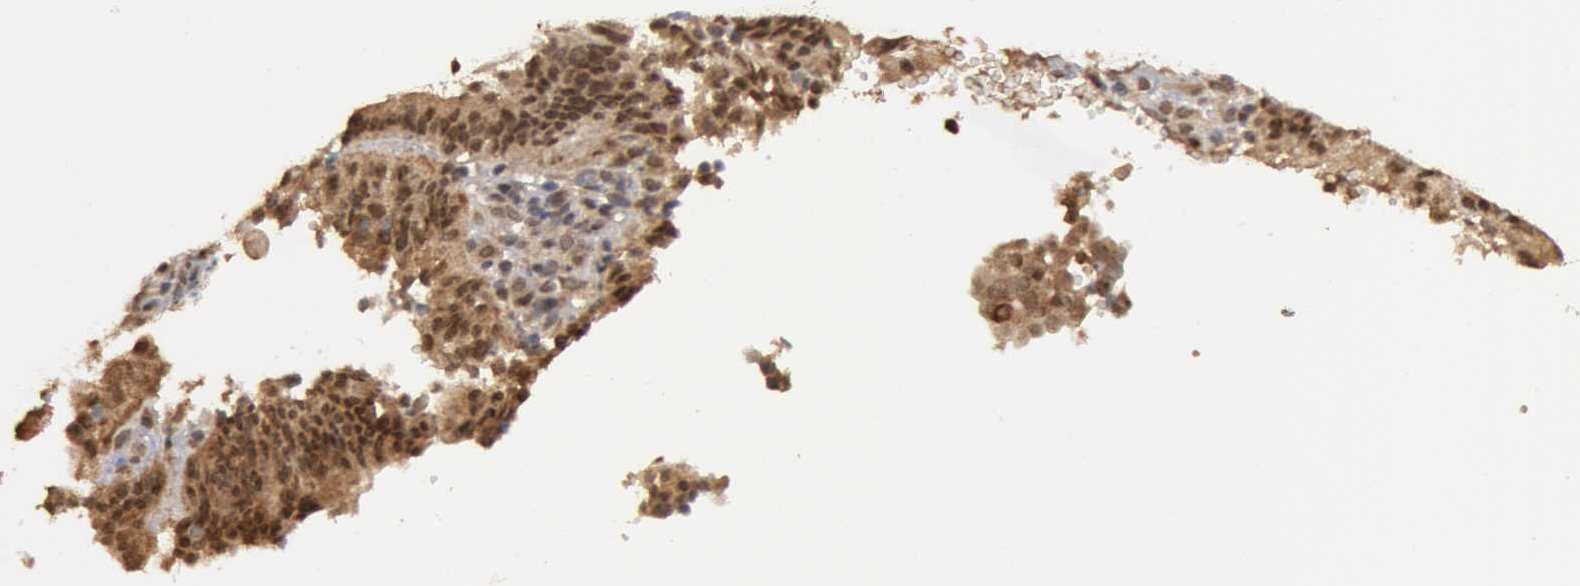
{"staining": {"intensity": "strong", "quantity": ">75%", "location": "cytoplasmic/membranous,nuclear"}, "tissue": "cervical cancer", "cell_type": "Tumor cells", "image_type": "cancer", "snomed": [{"axis": "morphology", "description": "Adenocarcinoma, NOS"}, {"axis": "topography", "description": "Cervix"}], "caption": "About >75% of tumor cells in human adenocarcinoma (cervical) exhibit strong cytoplasmic/membranous and nuclear protein expression as visualized by brown immunohistochemical staining.", "gene": "GLIS1", "patient": {"sex": "female", "age": 60}}